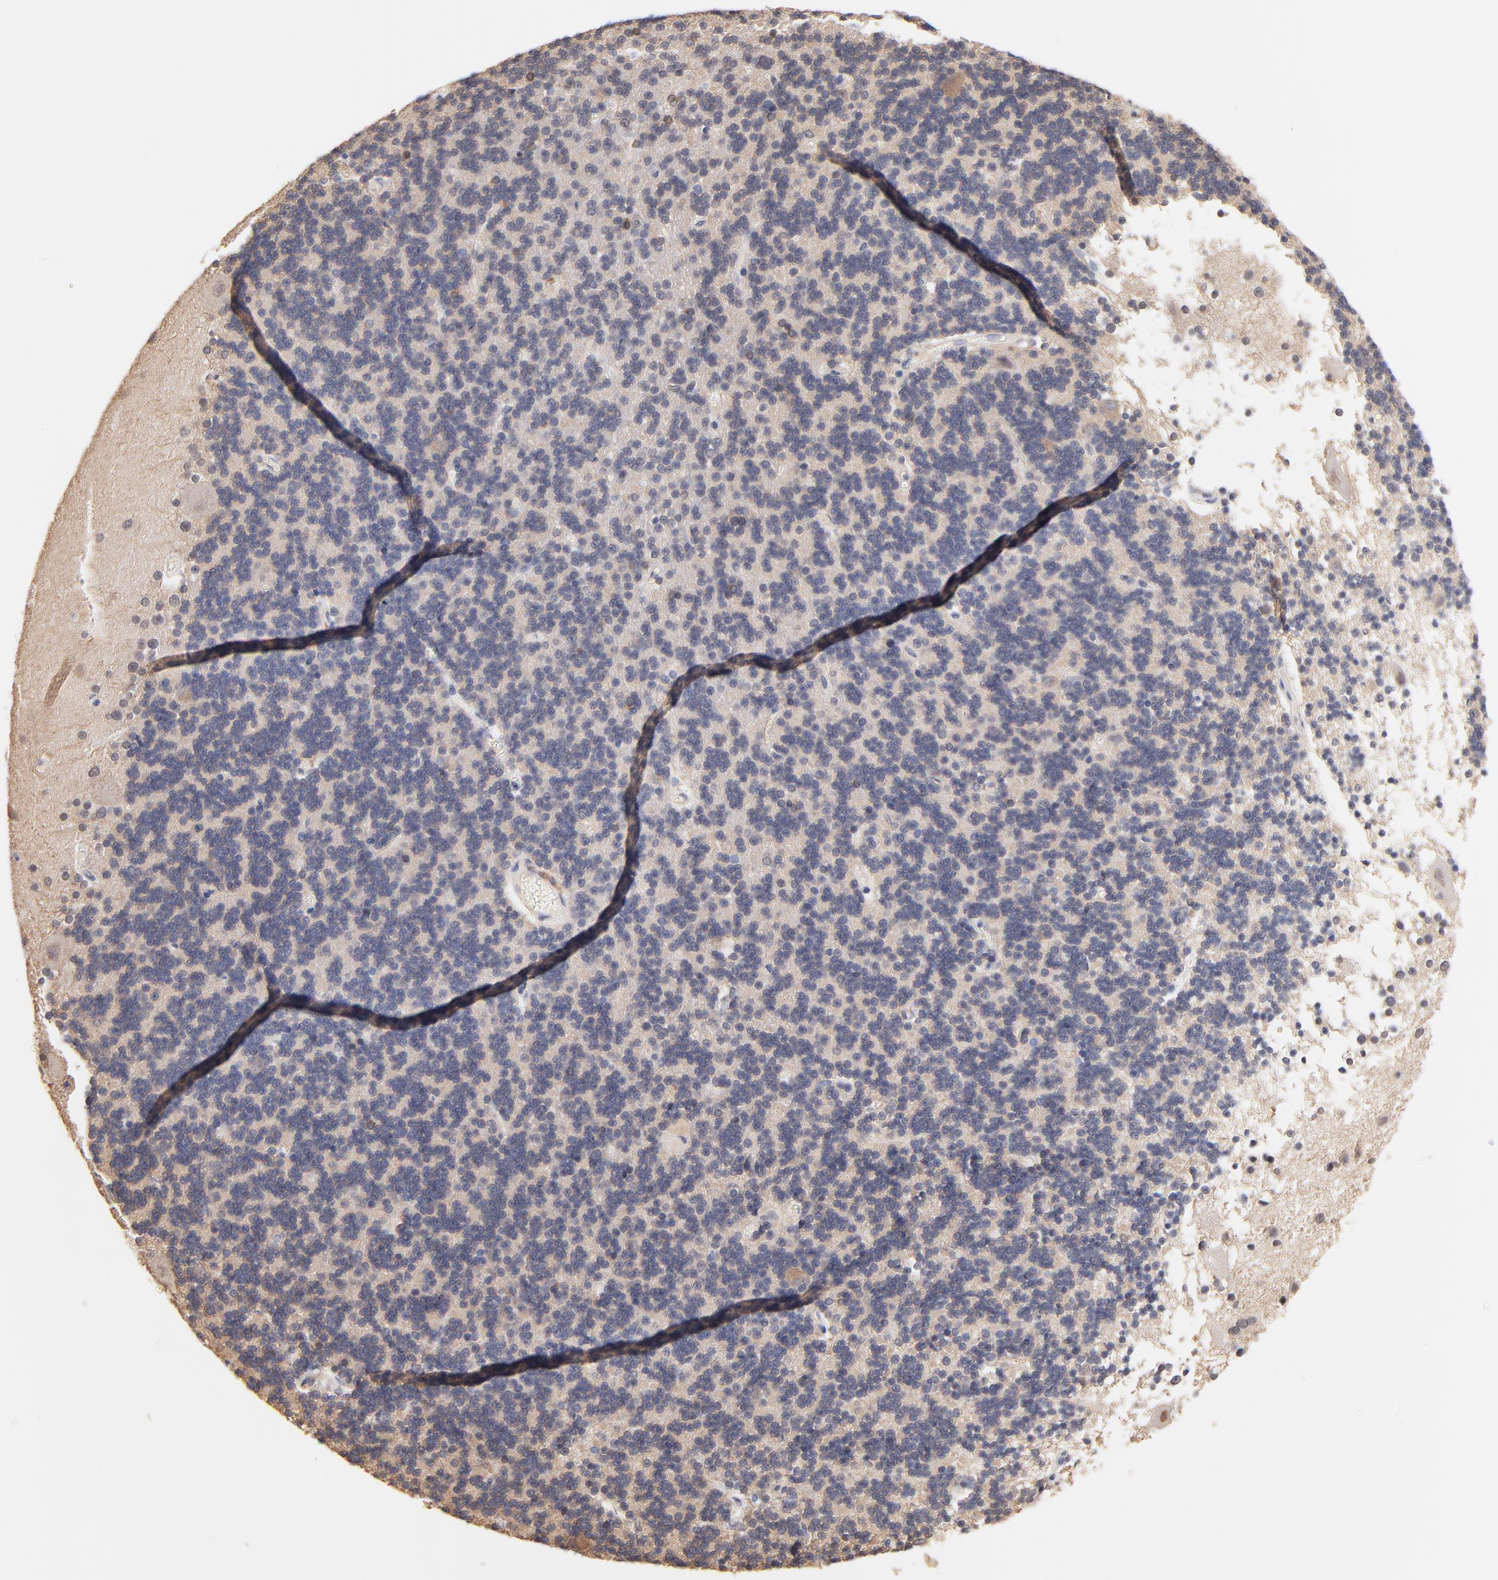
{"staining": {"intensity": "negative", "quantity": "none", "location": "none"}, "tissue": "cerebellum", "cell_type": "Cells in granular layer", "image_type": "normal", "snomed": [{"axis": "morphology", "description": "Normal tissue, NOS"}, {"axis": "topography", "description": "Cerebellum"}], "caption": "Immunohistochemistry (IHC) photomicrograph of unremarkable cerebellum stained for a protein (brown), which reveals no positivity in cells in granular layer.", "gene": "RIBC2", "patient": {"sex": "female", "age": 54}}